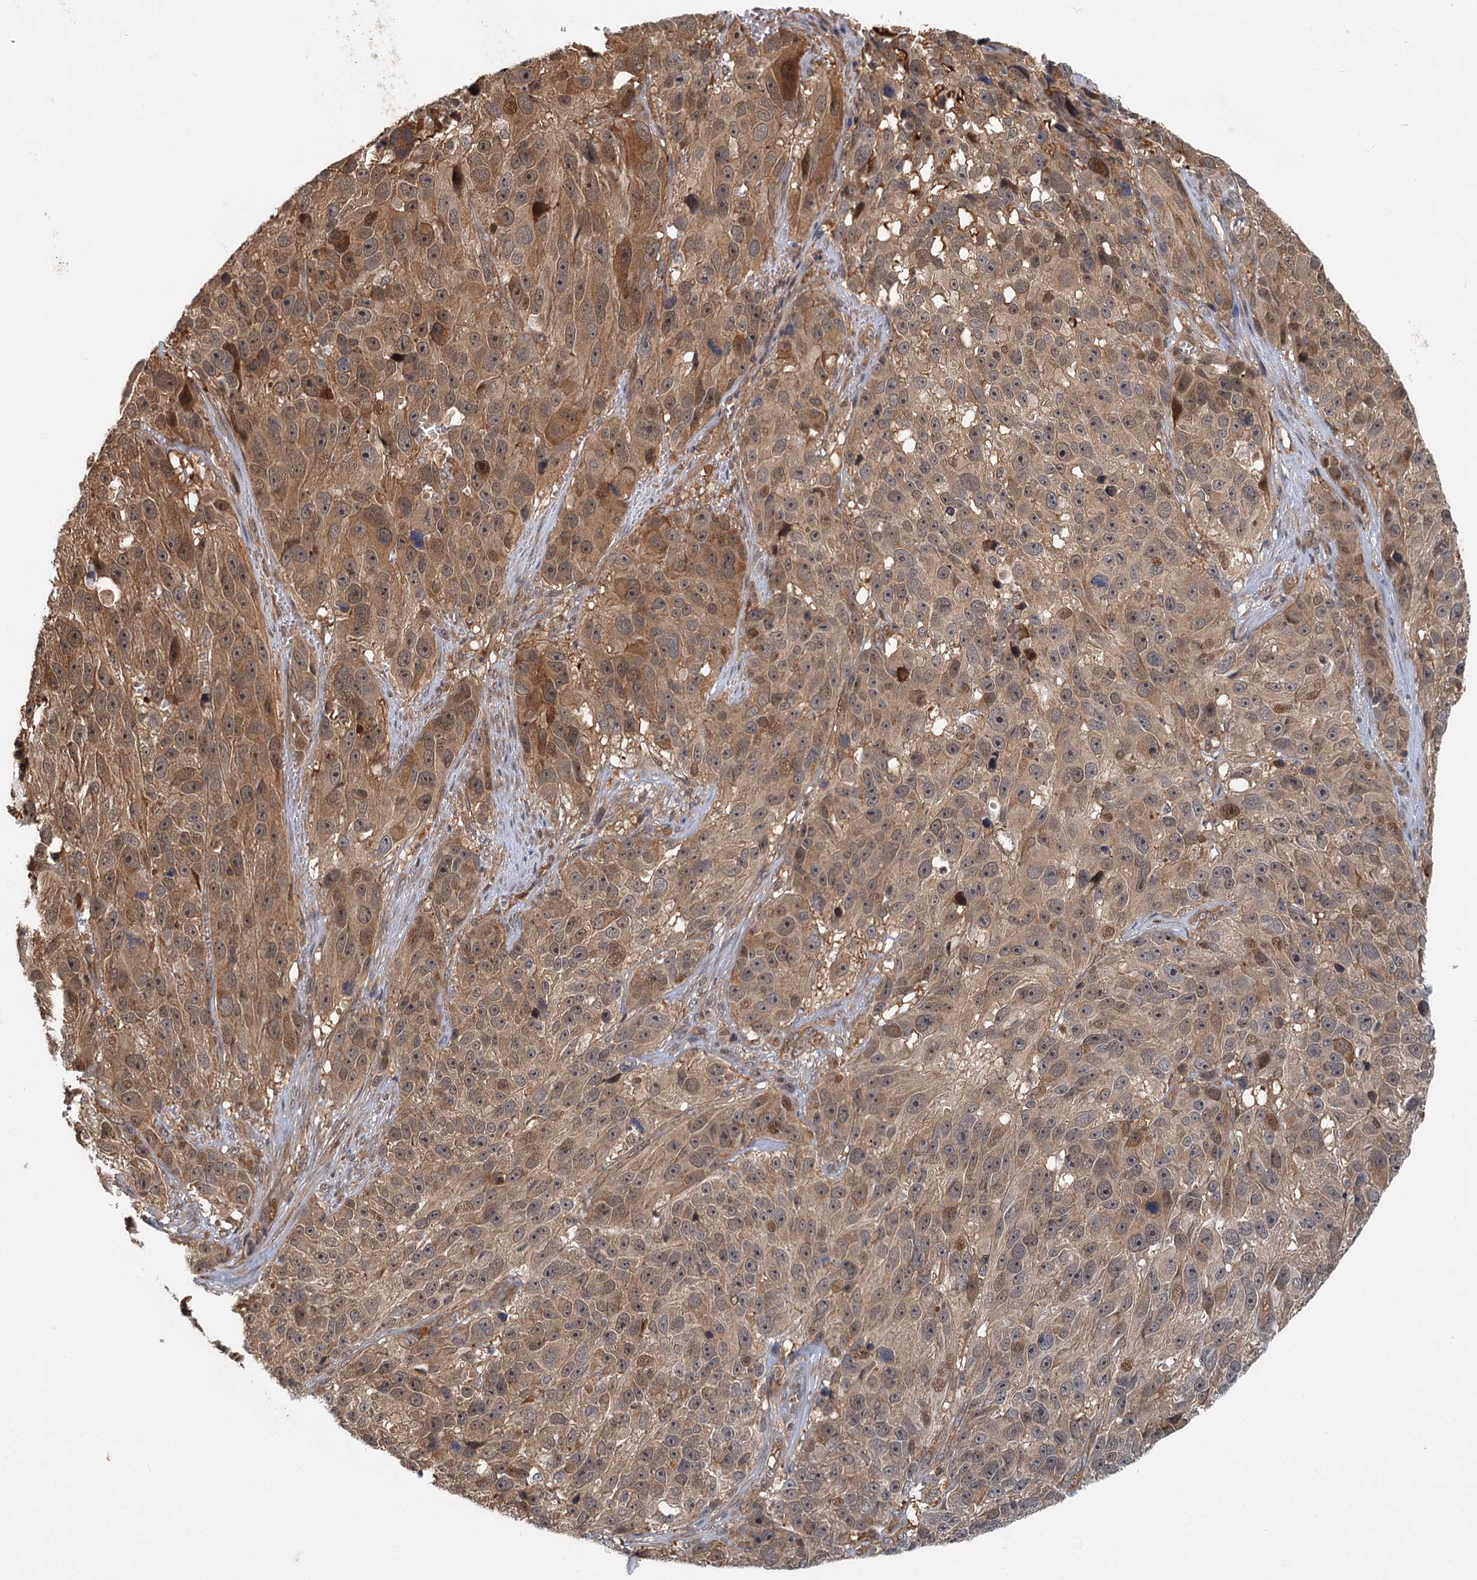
{"staining": {"intensity": "moderate", "quantity": ">75%", "location": "cytoplasmic/membranous,nuclear"}, "tissue": "melanoma", "cell_type": "Tumor cells", "image_type": "cancer", "snomed": [{"axis": "morphology", "description": "Malignant melanoma, NOS"}, {"axis": "topography", "description": "Skin"}], "caption": "Immunohistochemical staining of human malignant melanoma reveals moderate cytoplasmic/membranous and nuclear protein positivity in about >75% of tumor cells. (DAB (3,3'-diaminobenzidine) = brown stain, brightfield microscopy at high magnification).", "gene": "ZNF527", "patient": {"sex": "male", "age": 84}}